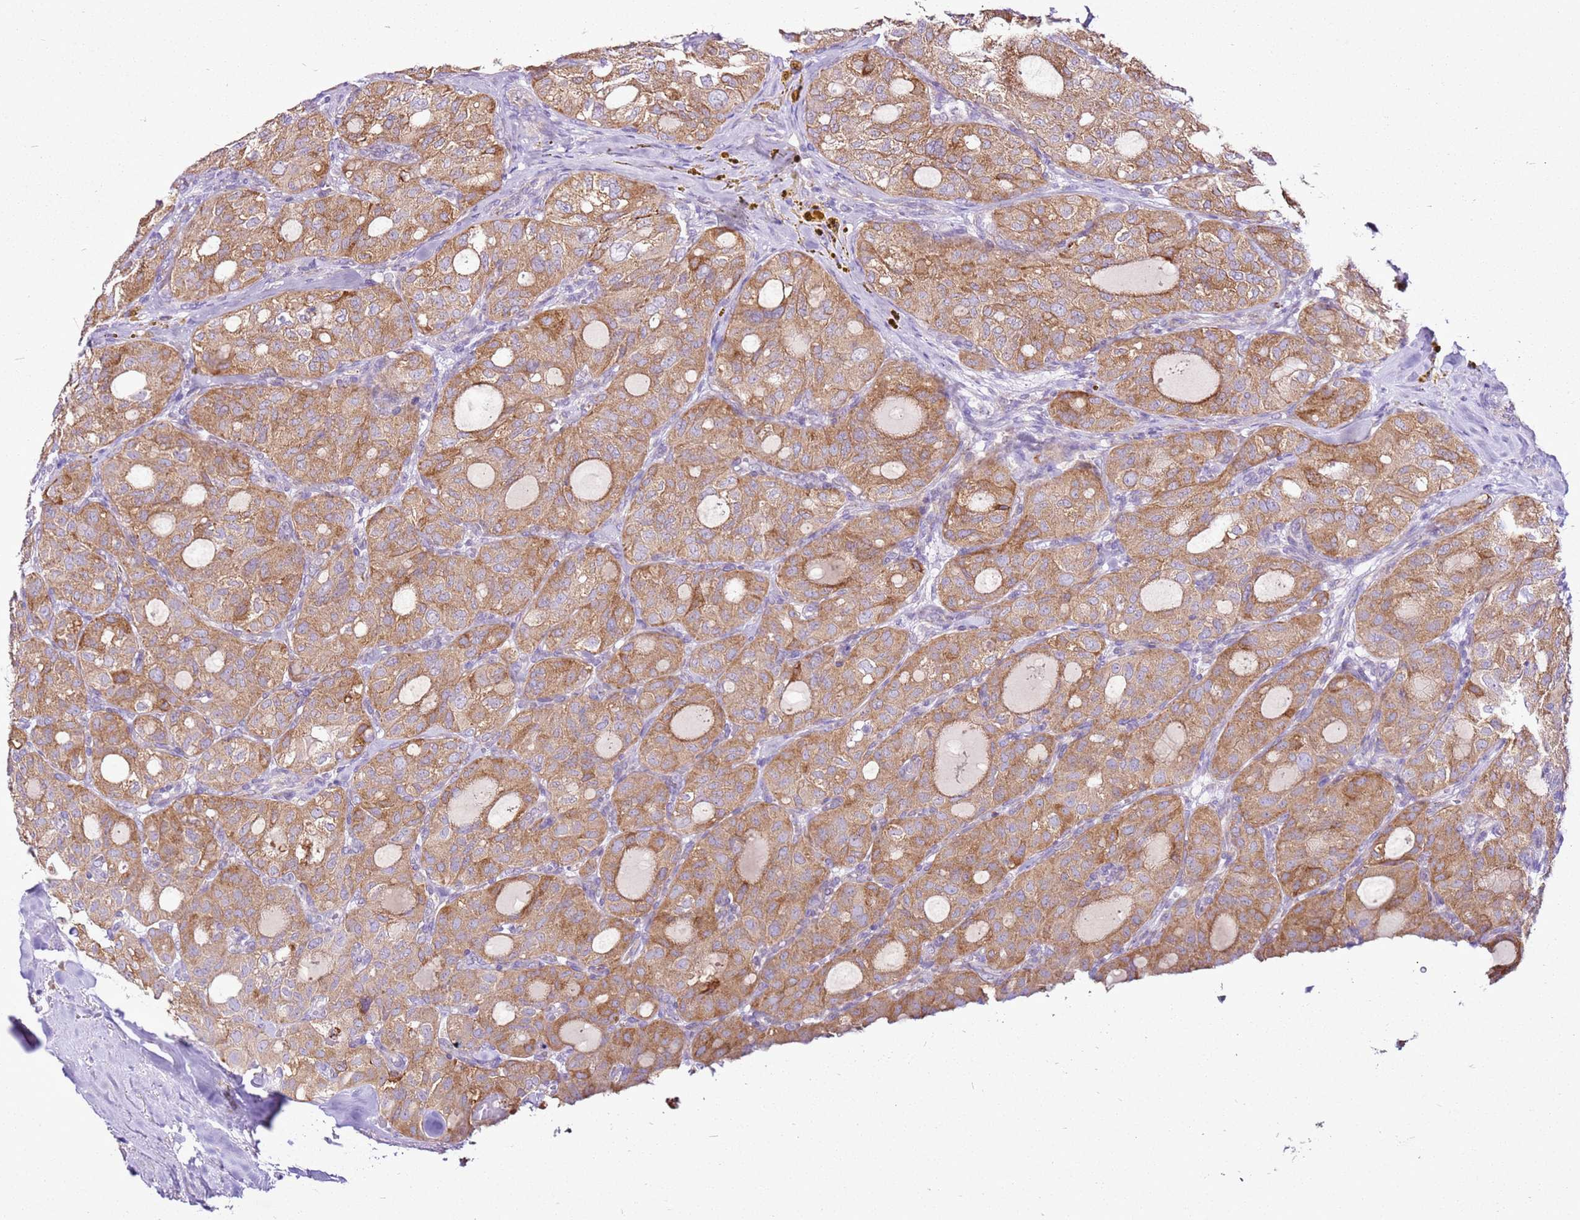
{"staining": {"intensity": "moderate", "quantity": ">75%", "location": "cytoplasmic/membranous"}, "tissue": "thyroid cancer", "cell_type": "Tumor cells", "image_type": "cancer", "snomed": [{"axis": "morphology", "description": "Follicular adenoma carcinoma, NOS"}, {"axis": "topography", "description": "Thyroid gland"}], "caption": "A histopathology image showing moderate cytoplasmic/membranous expression in approximately >75% of tumor cells in follicular adenoma carcinoma (thyroid), as visualized by brown immunohistochemical staining.", "gene": "MRPL36", "patient": {"sex": "male", "age": 75}}